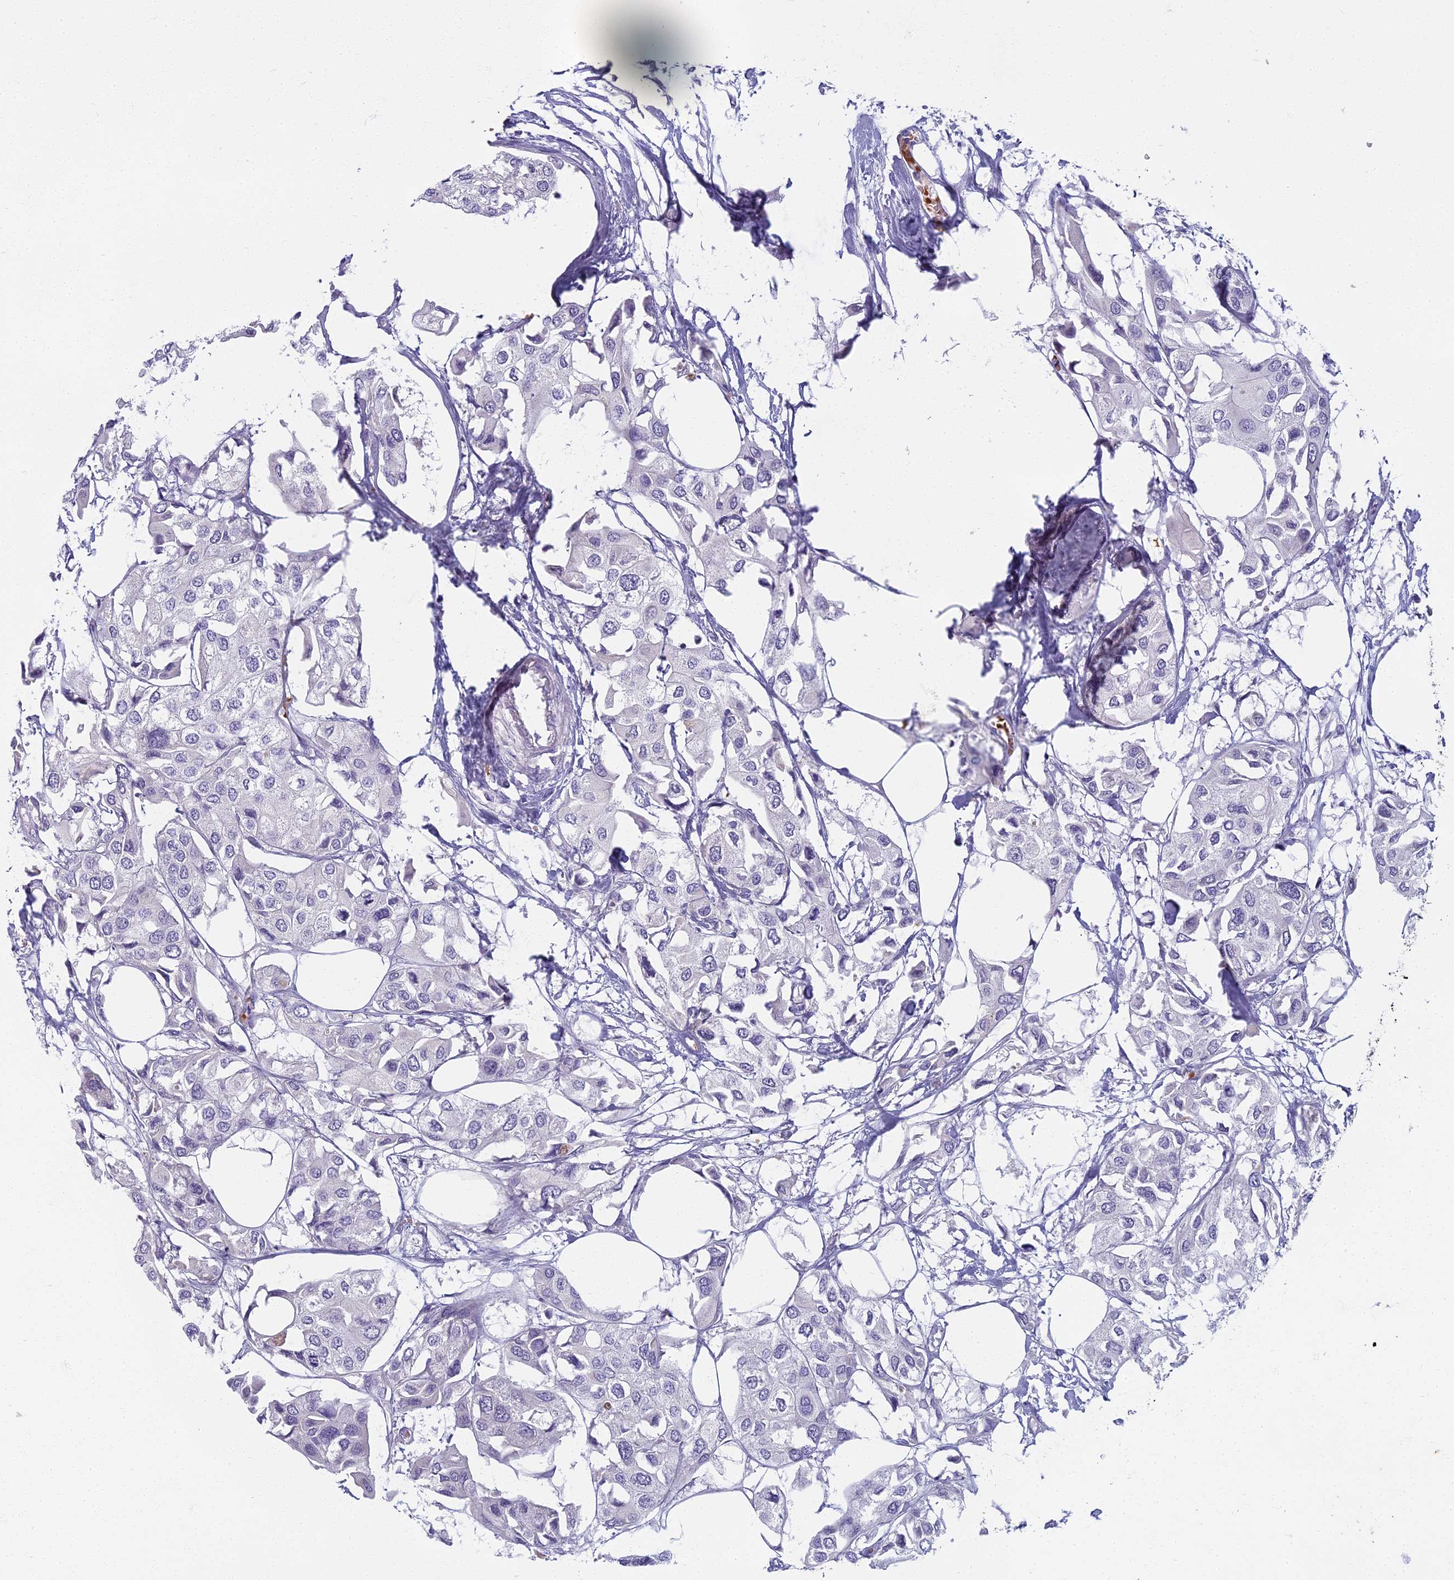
{"staining": {"intensity": "negative", "quantity": "none", "location": "none"}, "tissue": "urothelial cancer", "cell_type": "Tumor cells", "image_type": "cancer", "snomed": [{"axis": "morphology", "description": "Urothelial carcinoma, High grade"}, {"axis": "topography", "description": "Urinary bladder"}], "caption": "IHC histopathology image of human urothelial cancer stained for a protein (brown), which reveals no expression in tumor cells.", "gene": "ARL15", "patient": {"sex": "male", "age": 64}}